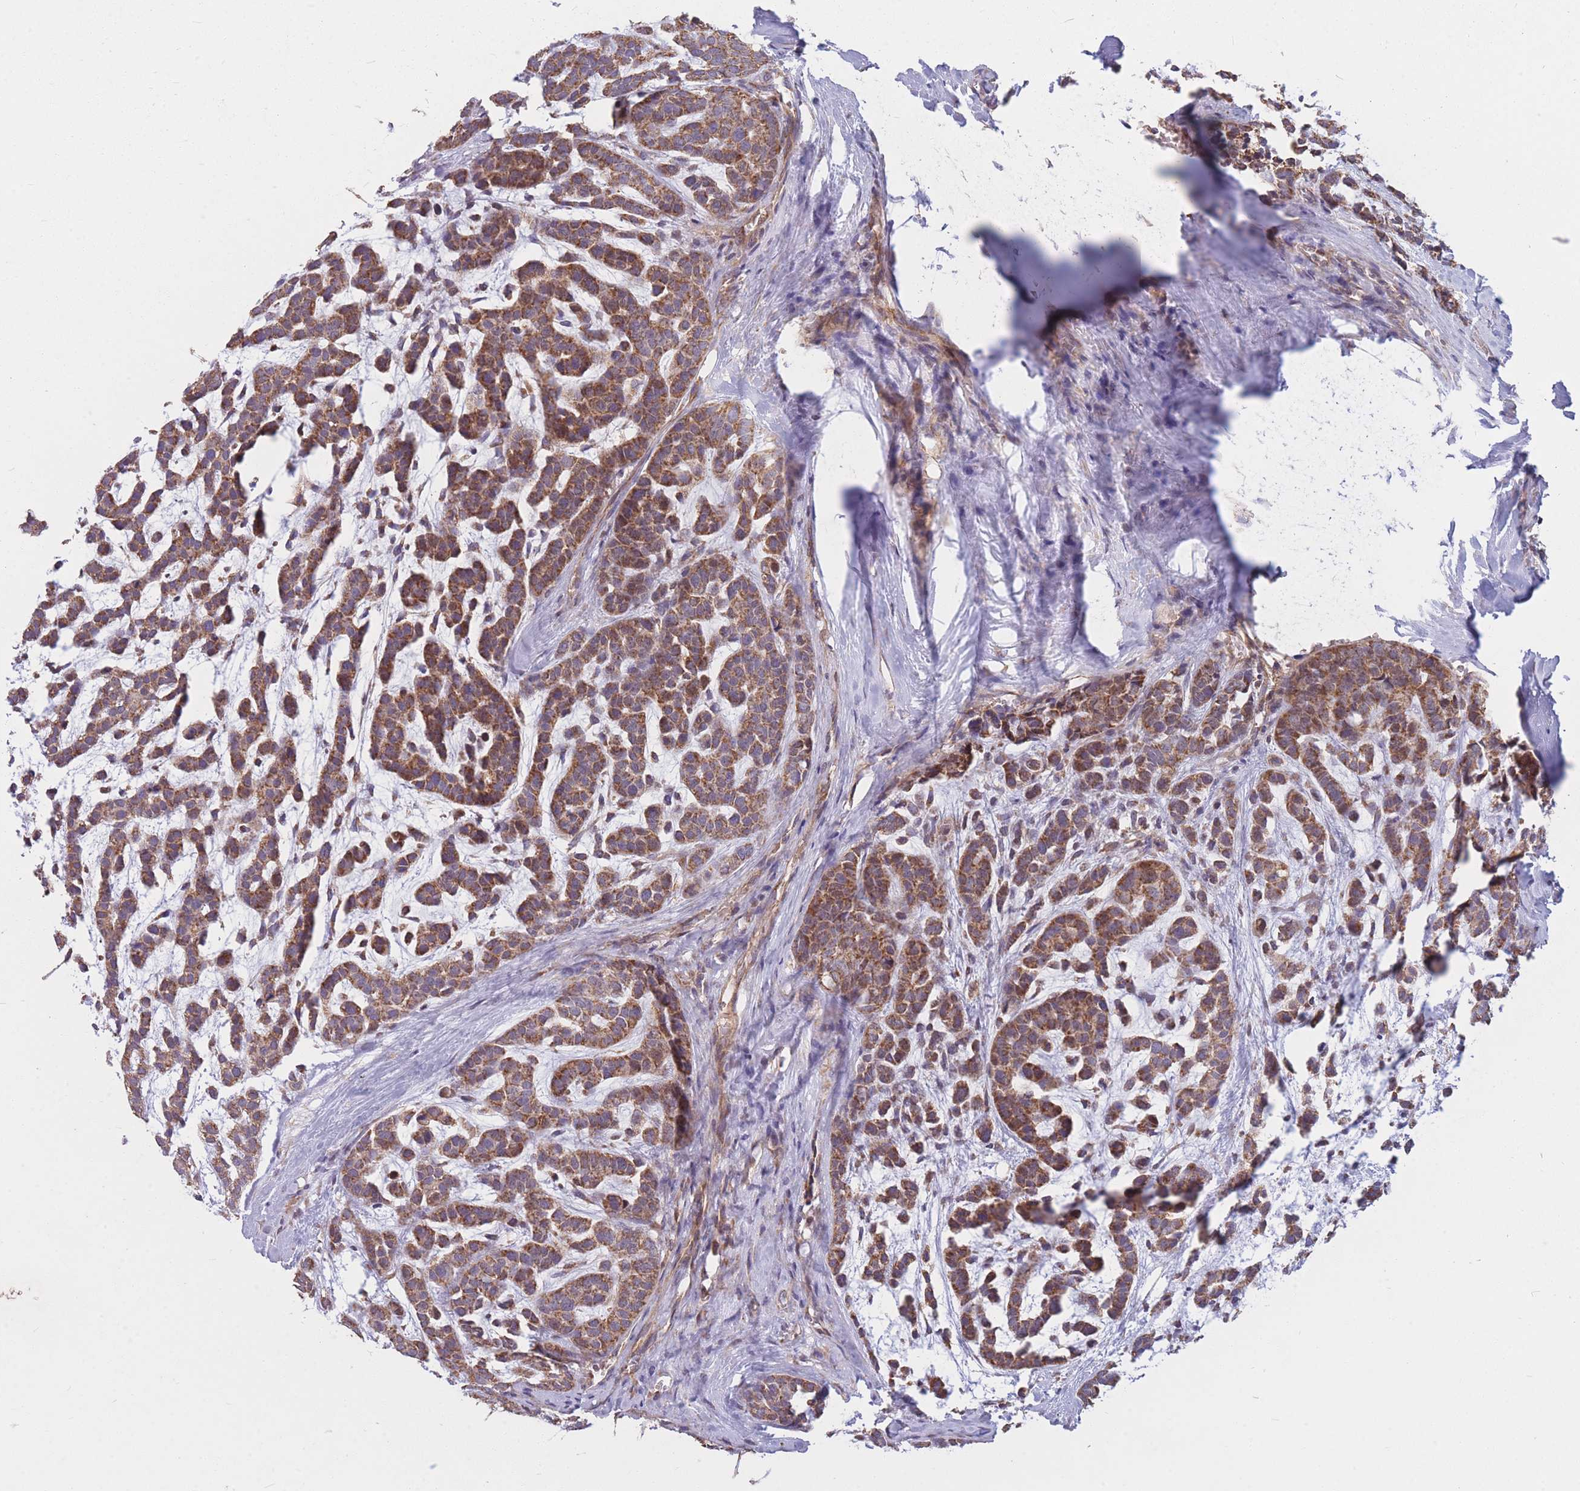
{"staining": {"intensity": "moderate", "quantity": ">75%", "location": "cytoplasmic/membranous"}, "tissue": "head and neck cancer", "cell_type": "Tumor cells", "image_type": "cancer", "snomed": [{"axis": "morphology", "description": "Adenocarcinoma, NOS"}, {"axis": "morphology", "description": "Adenoma, NOS"}, {"axis": "topography", "description": "Head-Neck"}], "caption": "The immunohistochemical stain labels moderate cytoplasmic/membranous expression in tumor cells of head and neck cancer tissue. (DAB IHC with brightfield microscopy, high magnification).", "gene": "PTPMT1", "patient": {"sex": "female", "age": 55}}